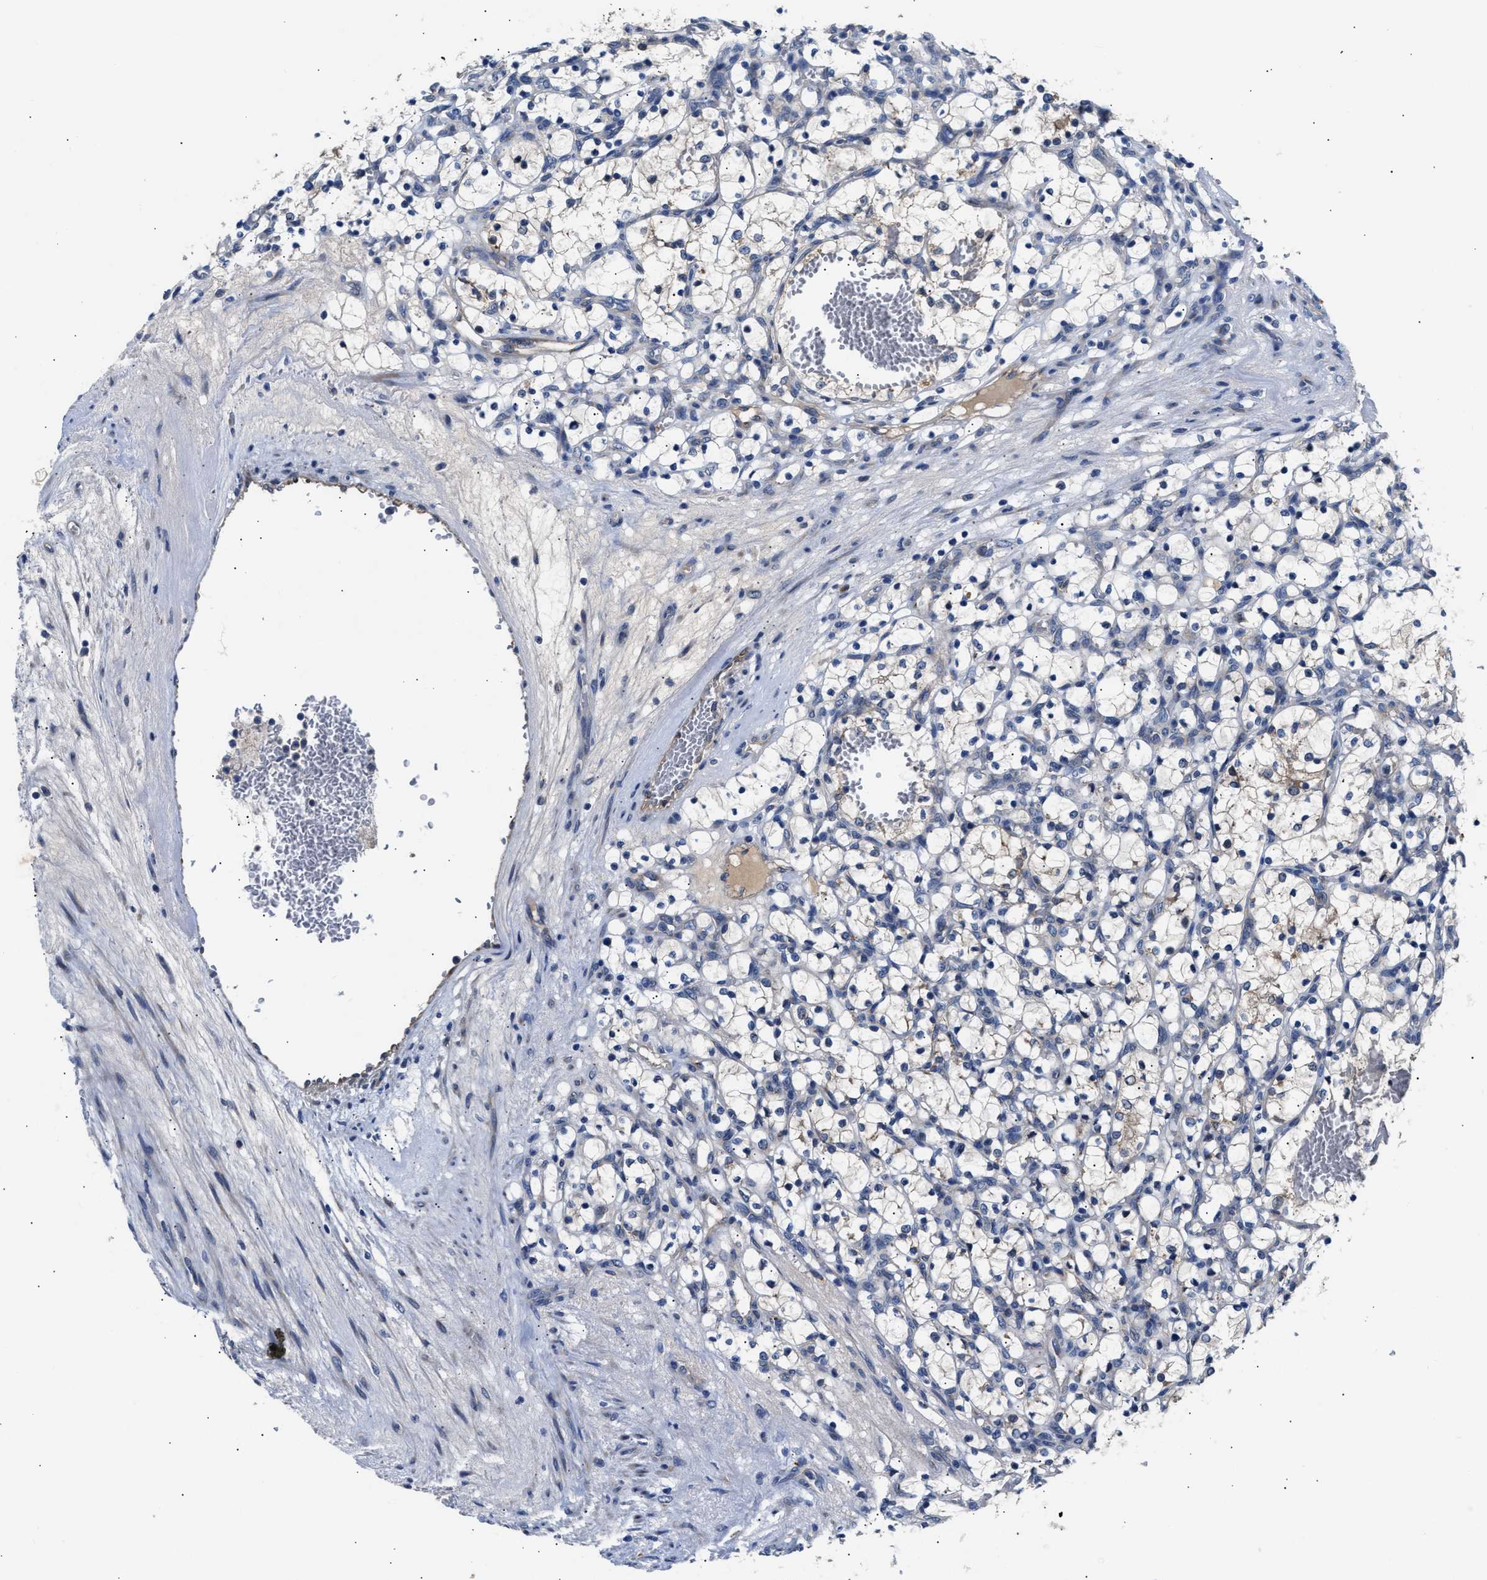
{"staining": {"intensity": "weak", "quantity": "<25%", "location": "cytoplasmic/membranous"}, "tissue": "renal cancer", "cell_type": "Tumor cells", "image_type": "cancer", "snomed": [{"axis": "morphology", "description": "Adenocarcinoma, NOS"}, {"axis": "topography", "description": "Kidney"}], "caption": "DAB (3,3'-diaminobenzidine) immunohistochemical staining of human renal adenocarcinoma reveals no significant positivity in tumor cells. Brightfield microscopy of immunohistochemistry stained with DAB (3,3'-diaminobenzidine) (brown) and hematoxylin (blue), captured at high magnification.", "gene": "CCDC146", "patient": {"sex": "female", "age": 69}}